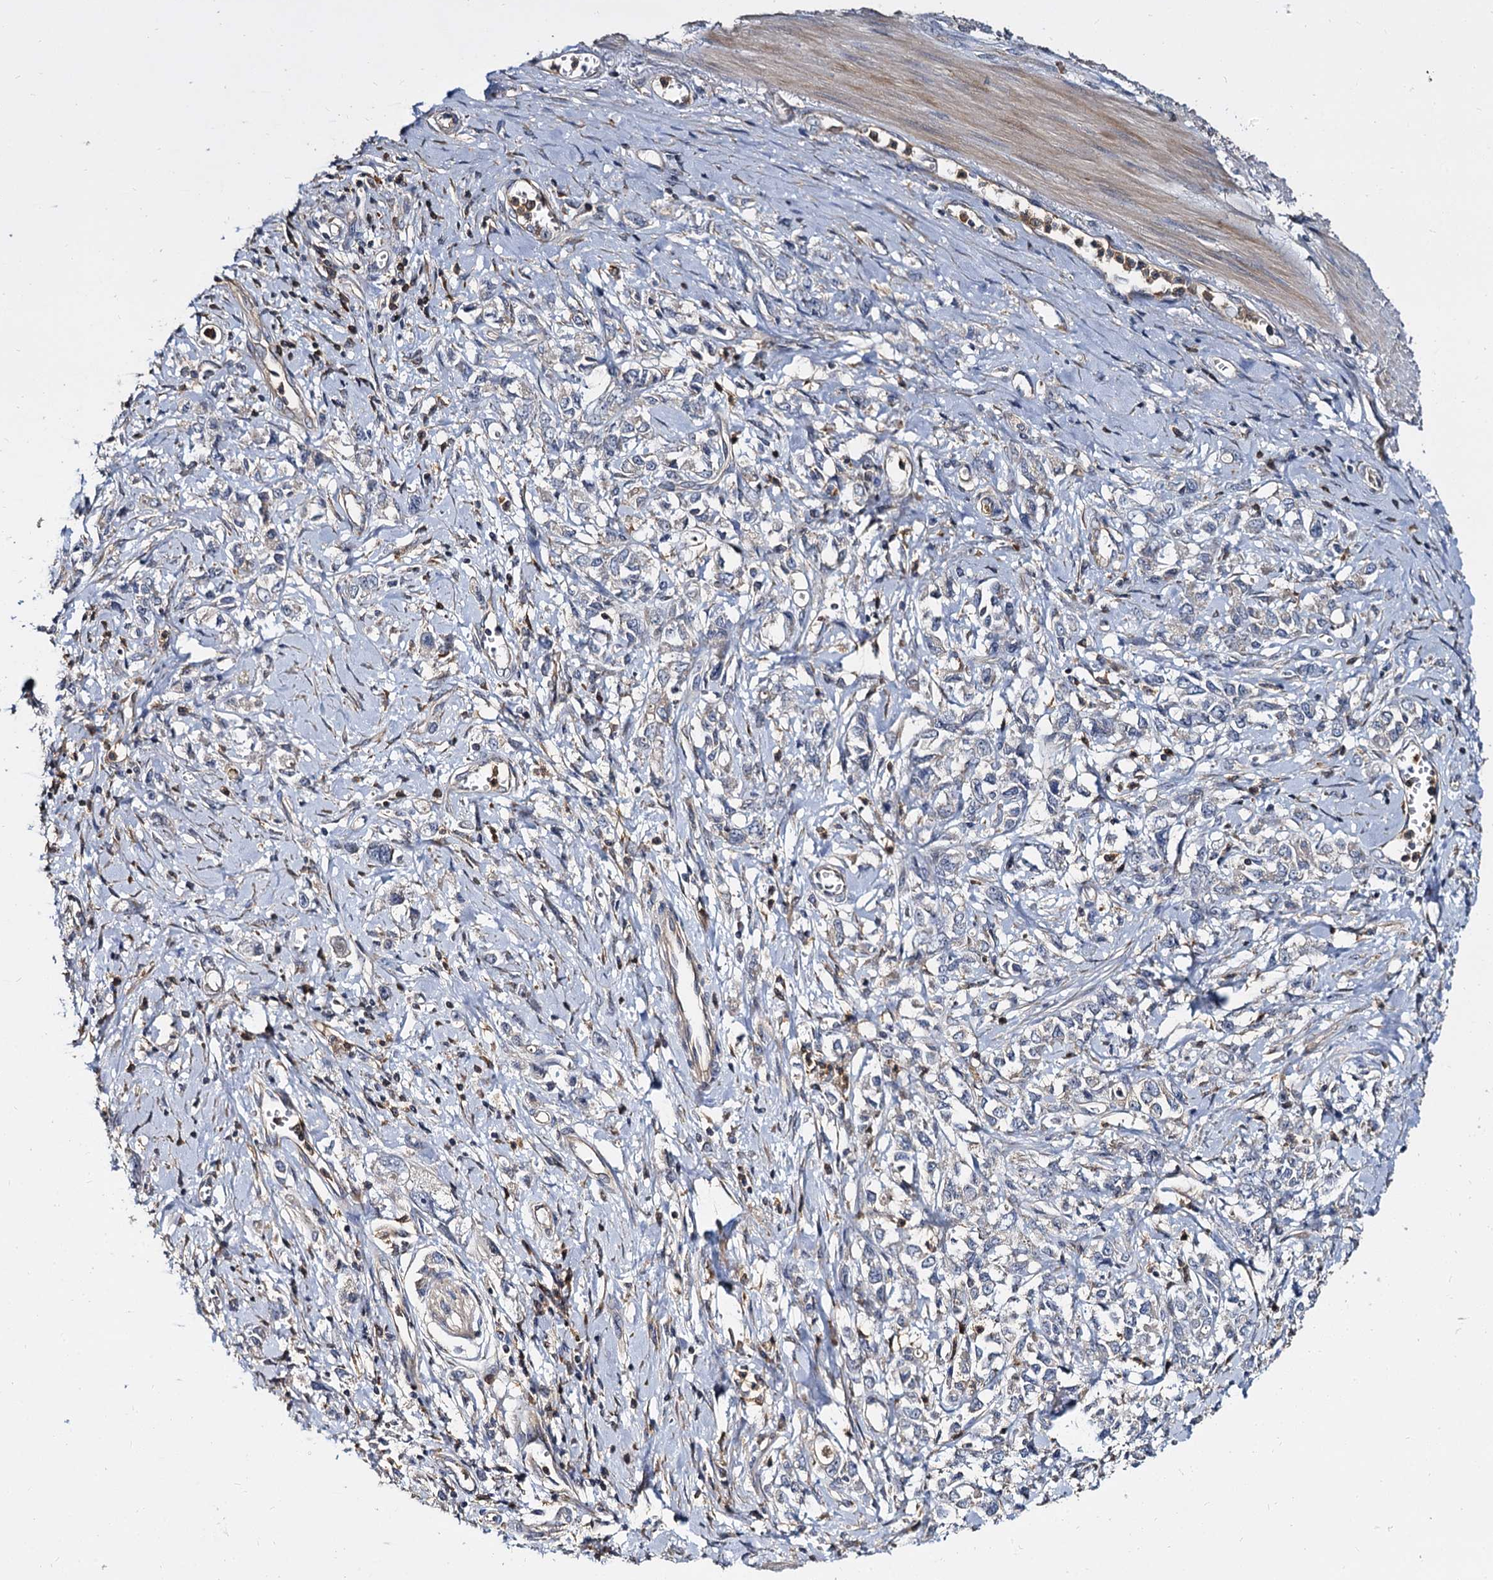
{"staining": {"intensity": "negative", "quantity": "none", "location": "none"}, "tissue": "stomach cancer", "cell_type": "Tumor cells", "image_type": "cancer", "snomed": [{"axis": "morphology", "description": "Adenocarcinoma, NOS"}, {"axis": "topography", "description": "Stomach"}], "caption": "Immunohistochemistry (IHC) image of stomach adenocarcinoma stained for a protein (brown), which reveals no positivity in tumor cells.", "gene": "ANKRD13A", "patient": {"sex": "female", "age": 76}}